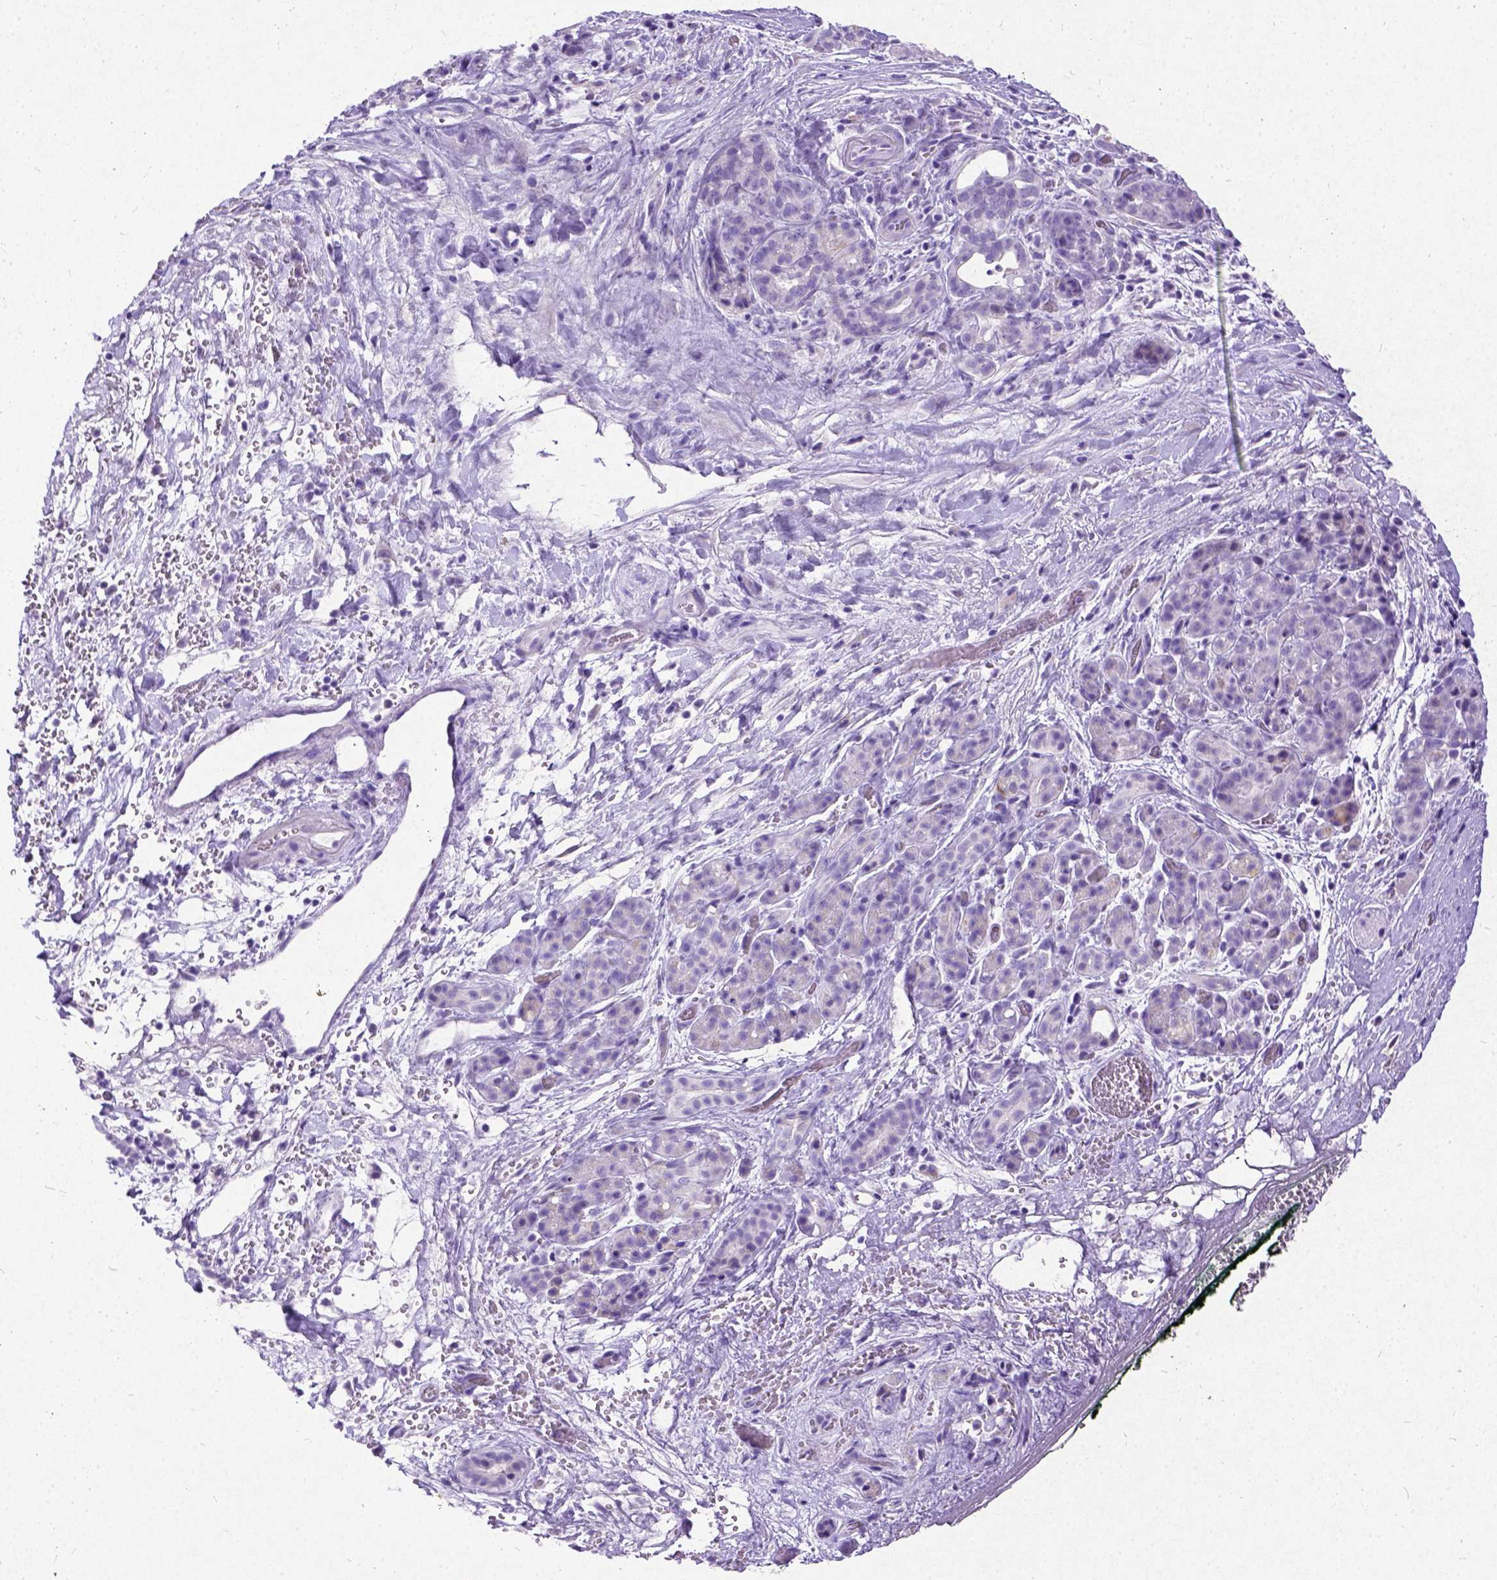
{"staining": {"intensity": "weak", "quantity": ">75%", "location": "cytoplasmic/membranous"}, "tissue": "pancreatic cancer", "cell_type": "Tumor cells", "image_type": "cancer", "snomed": [{"axis": "morphology", "description": "Adenocarcinoma, NOS"}, {"axis": "topography", "description": "Pancreas"}], "caption": "A low amount of weak cytoplasmic/membranous expression is identified in about >75% of tumor cells in pancreatic cancer tissue.", "gene": "NEUROD4", "patient": {"sex": "male", "age": 44}}